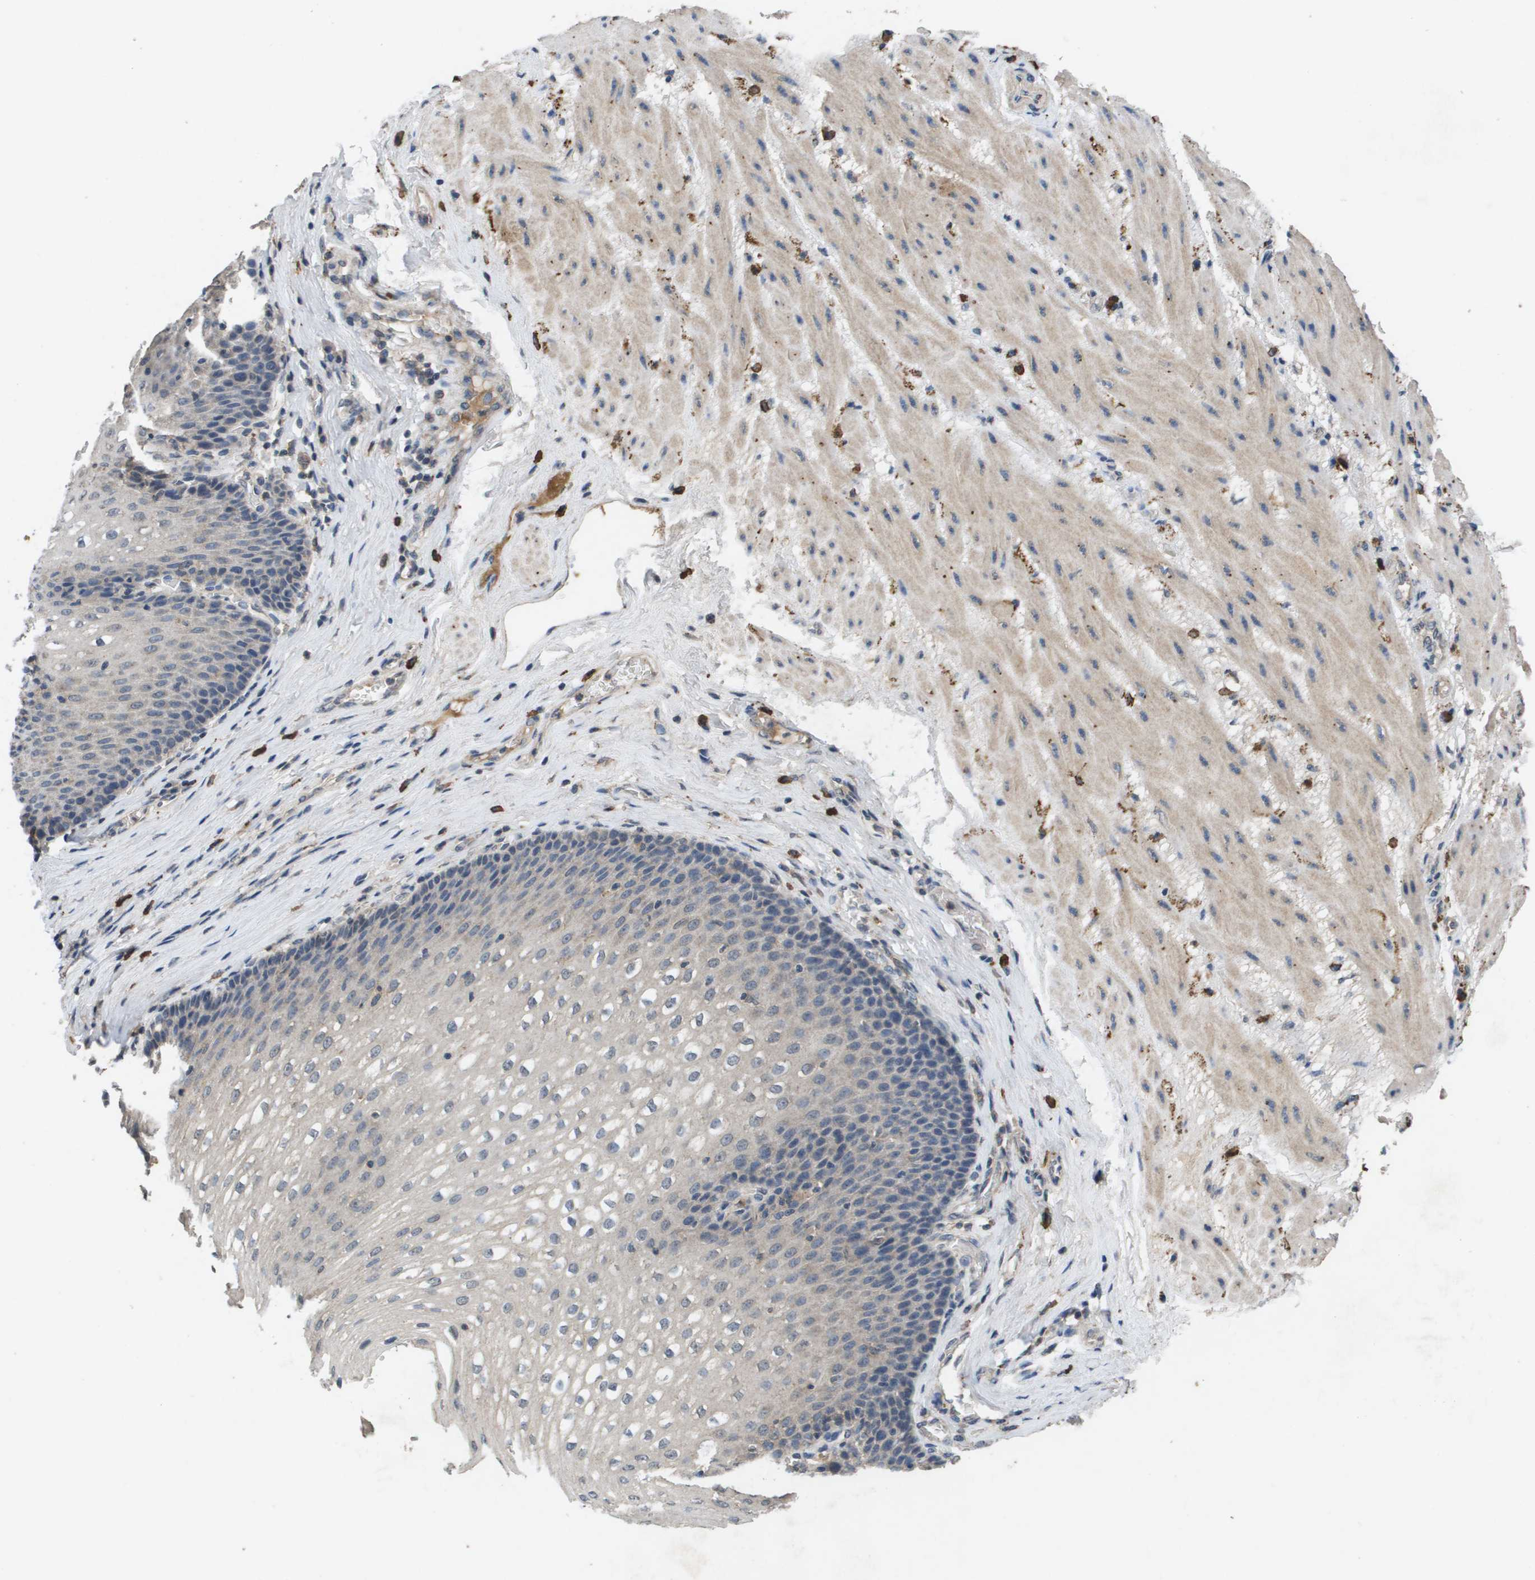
{"staining": {"intensity": "weak", "quantity": "<25%", "location": "cytoplasmic/membranous"}, "tissue": "esophagus", "cell_type": "Squamous epithelial cells", "image_type": "normal", "snomed": [{"axis": "morphology", "description": "Normal tissue, NOS"}, {"axis": "topography", "description": "Esophagus"}], "caption": "This is an immunohistochemistry (IHC) photomicrograph of unremarkable esophagus. There is no expression in squamous epithelial cells.", "gene": "PROC", "patient": {"sex": "male", "age": 48}}